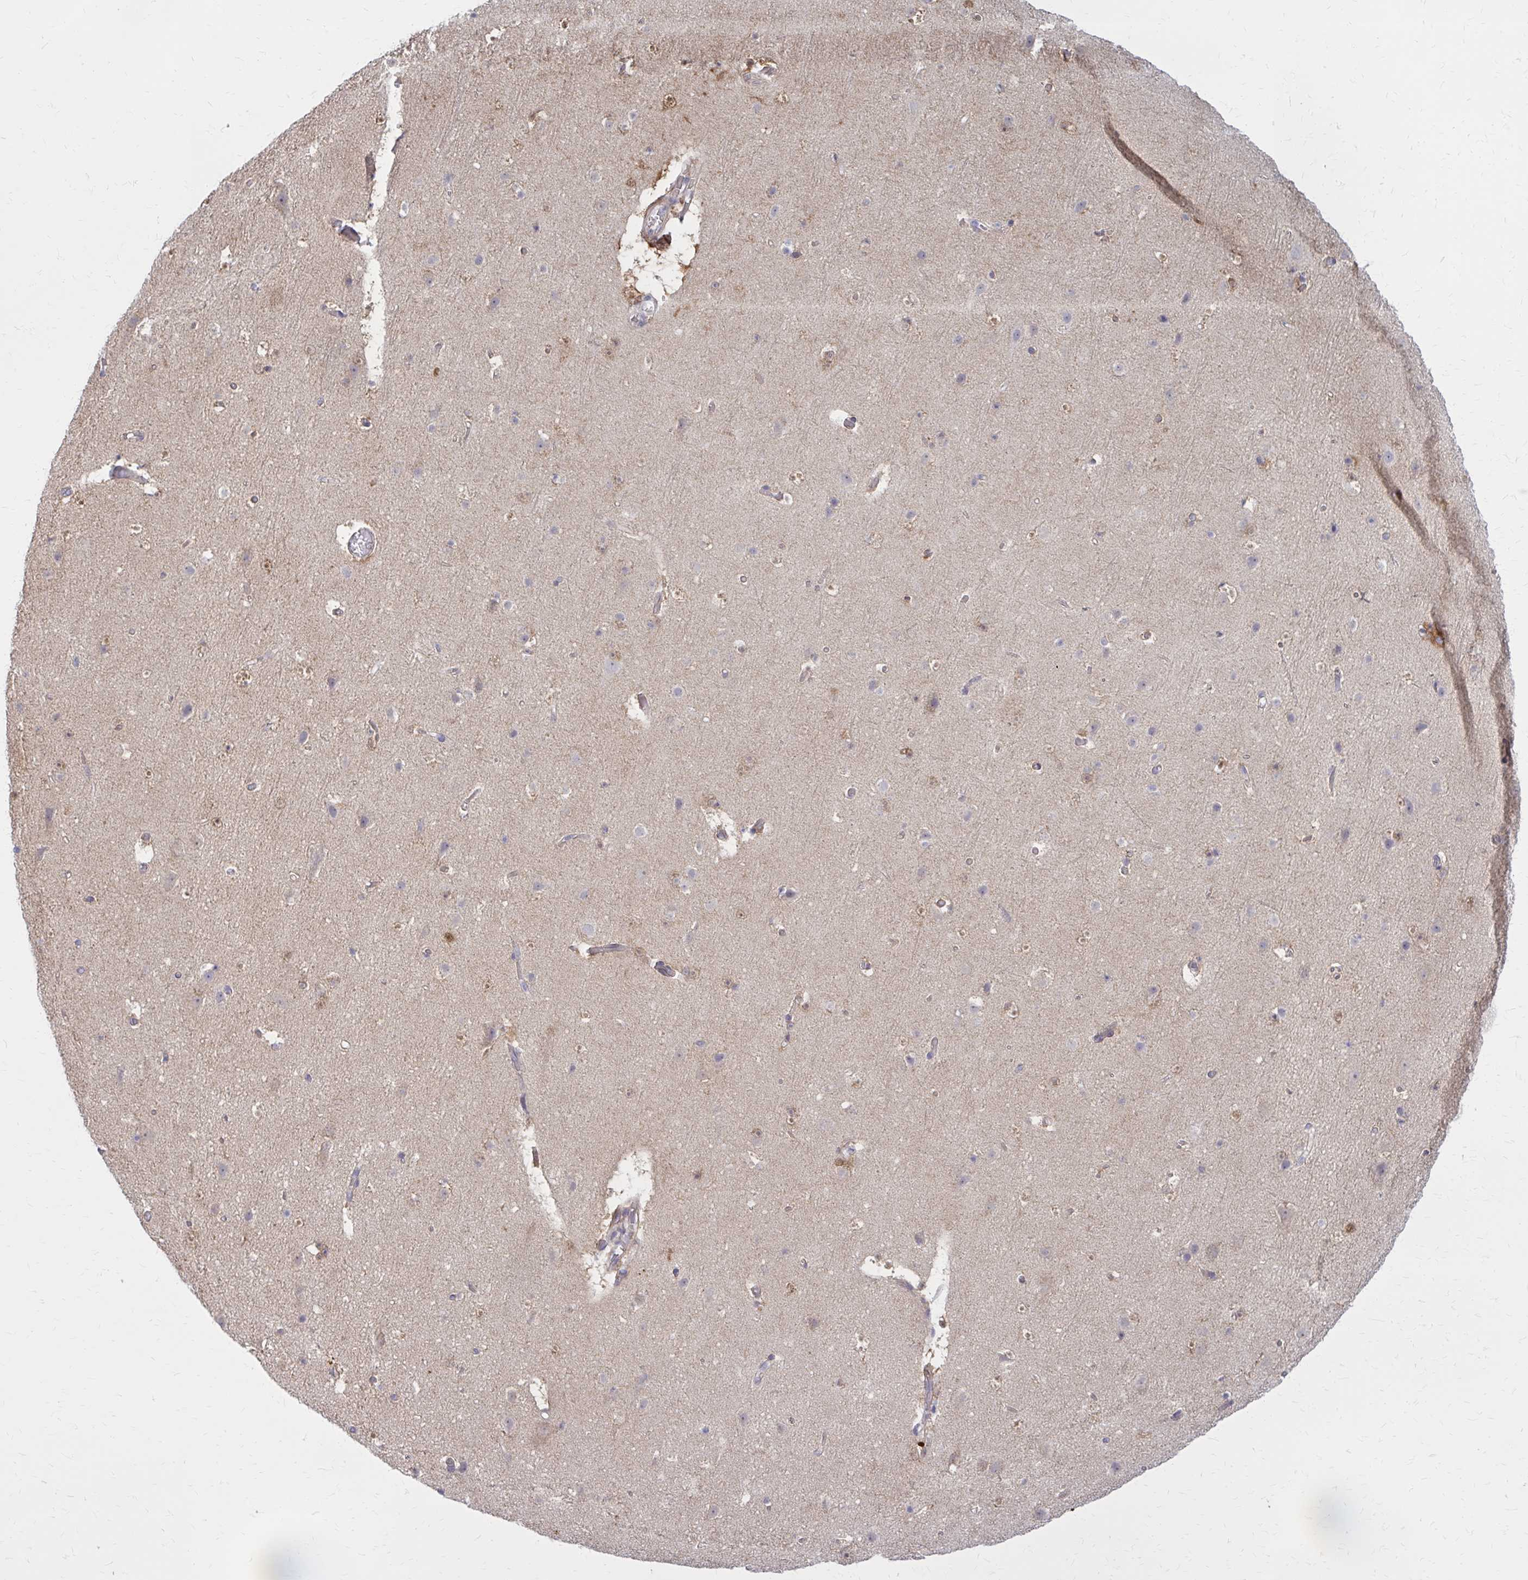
{"staining": {"intensity": "weak", "quantity": ">75%", "location": "cytoplasmic/membranous"}, "tissue": "cerebral cortex", "cell_type": "Endothelial cells", "image_type": "normal", "snomed": [{"axis": "morphology", "description": "Normal tissue, NOS"}, {"axis": "topography", "description": "Cerebral cortex"}], "caption": "Weak cytoplasmic/membranous protein expression is identified in approximately >75% of endothelial cells in cerebral cortex.", "gene": "DBI", "patient": {"sex": "female", "age": 42}}